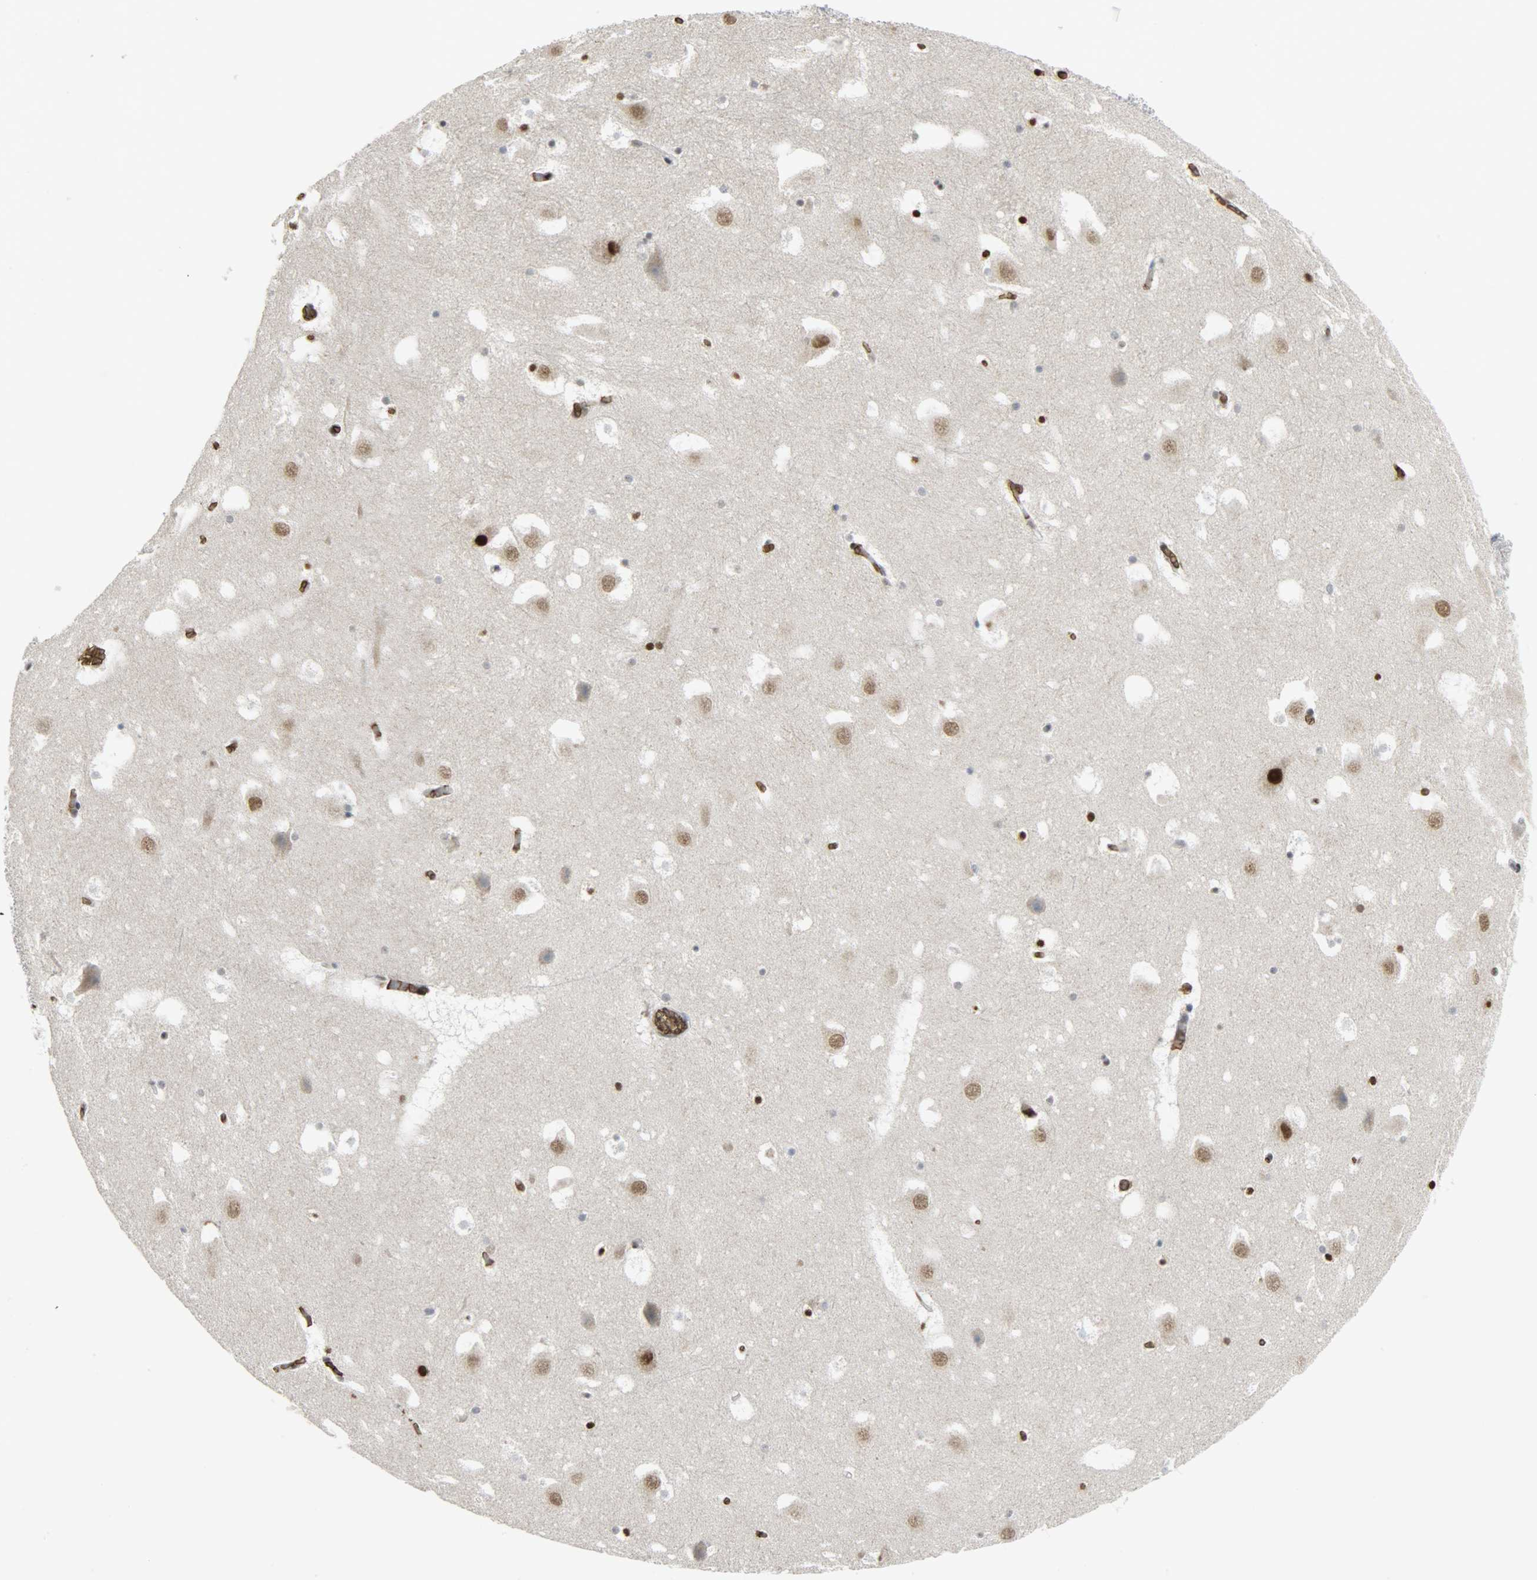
{"staining": {"intensity": "strong", "quantity": "<25%", "location": "nuclear"}, "tissue": "hippocampus", "cell_type": "Glial cells", "image_type": "normal", "snomed": [{"axis": "morphology", "description": "Normal tissue, NOS"}, {"axis": "topography", "description": "Hippocampus"}], "caption": "This image exhibits immunohistochemistry (IHC) staining of normal hippocampus, with medium strong nuclear staining in approximately <25% of glial cells.", "gene": "SNAI1", "patient": {"sex": "male", "age": 45}}